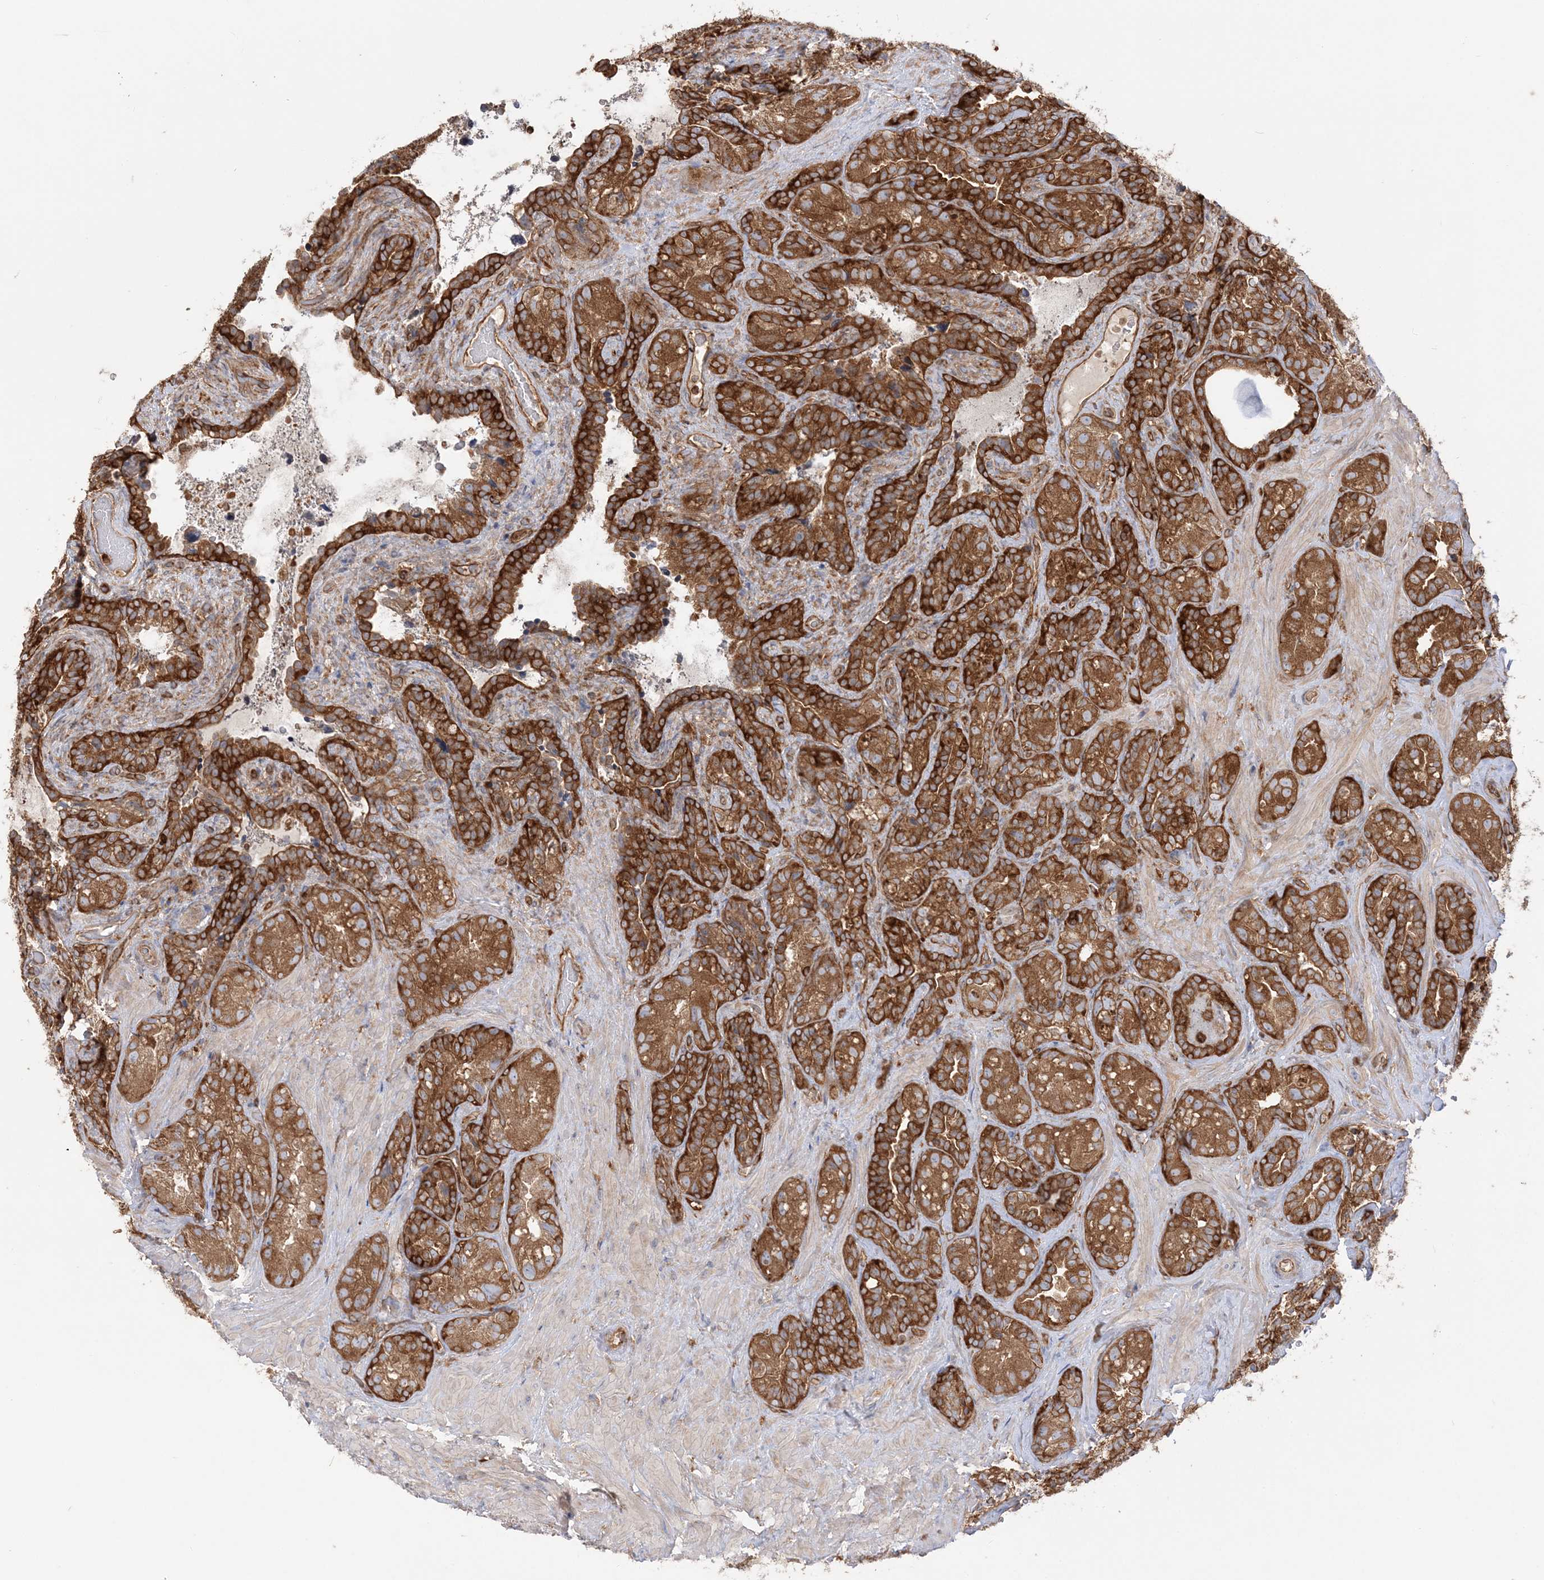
{"staining": {"intensity": "strong", "quantity": ">75%", "location": "cytoplasmic/membranous"}, "tissue": "seminal vesicle", "cell_type": "Glandular cells", "image_type": "normal", "snomed": [{"axis": "morphology", "description": "Normal tissue, NOS"}, {"axis": "topography", "description": "Seminal veicle"}, {"axis": "topography", "description": "Peripheral nerve tissue"}], "caption": "Seminal vesicle stained with IHC demonstrates strong cytoplasmic/membranous expression in approximately >75% of glandular cells. The protein is stained brown, and the nuclei are stained in blue (DAB (3,3'-diaminobenzidine) IHC with brightfield microscopy, high magnification).", "gene": "TBC1D5", "patient": {"sex": "male", "age": 67}}